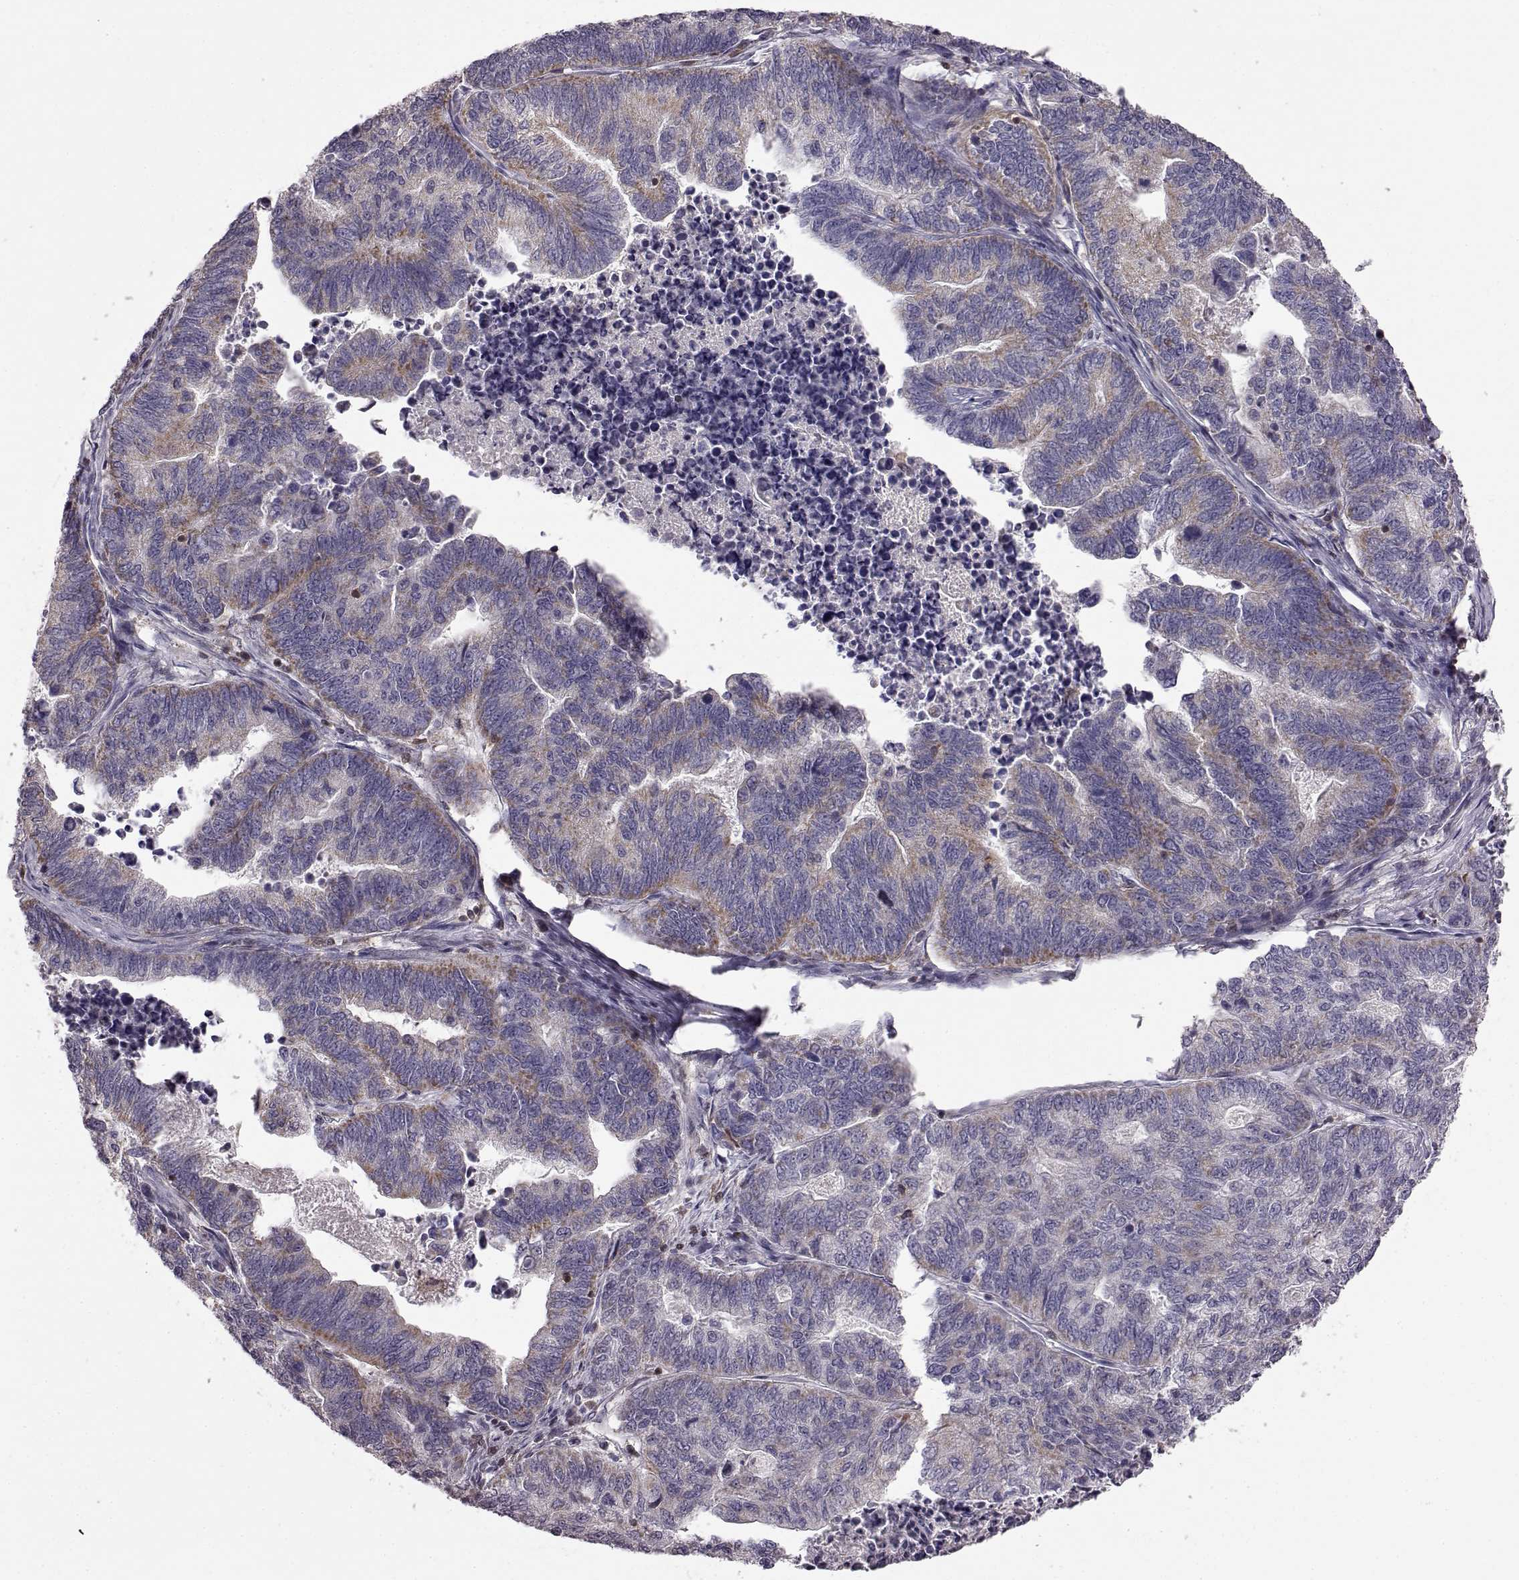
{"staining": {"intensity": "negative", "quantity": "none", "location": "none"}, "tissue": "stomach cancer", "cell_type": "Tumor cells", "image_type": "cancer", "snomed": [{"axis": "morphology", "description": "Adenocarcinoma, NOS"}, {"axis": "topography", "description": "Stomach, upper"}], "caption": "There is no significant staining in tumor cells of stomach cancer (adenocarcinoma). (DAB (3,3'-diaminobenzidine) immunohistochemistry (IHC) with hematoxylin counter stain).", "gene": "DOK2", "patient": {"sex": "female", "age": 67}}